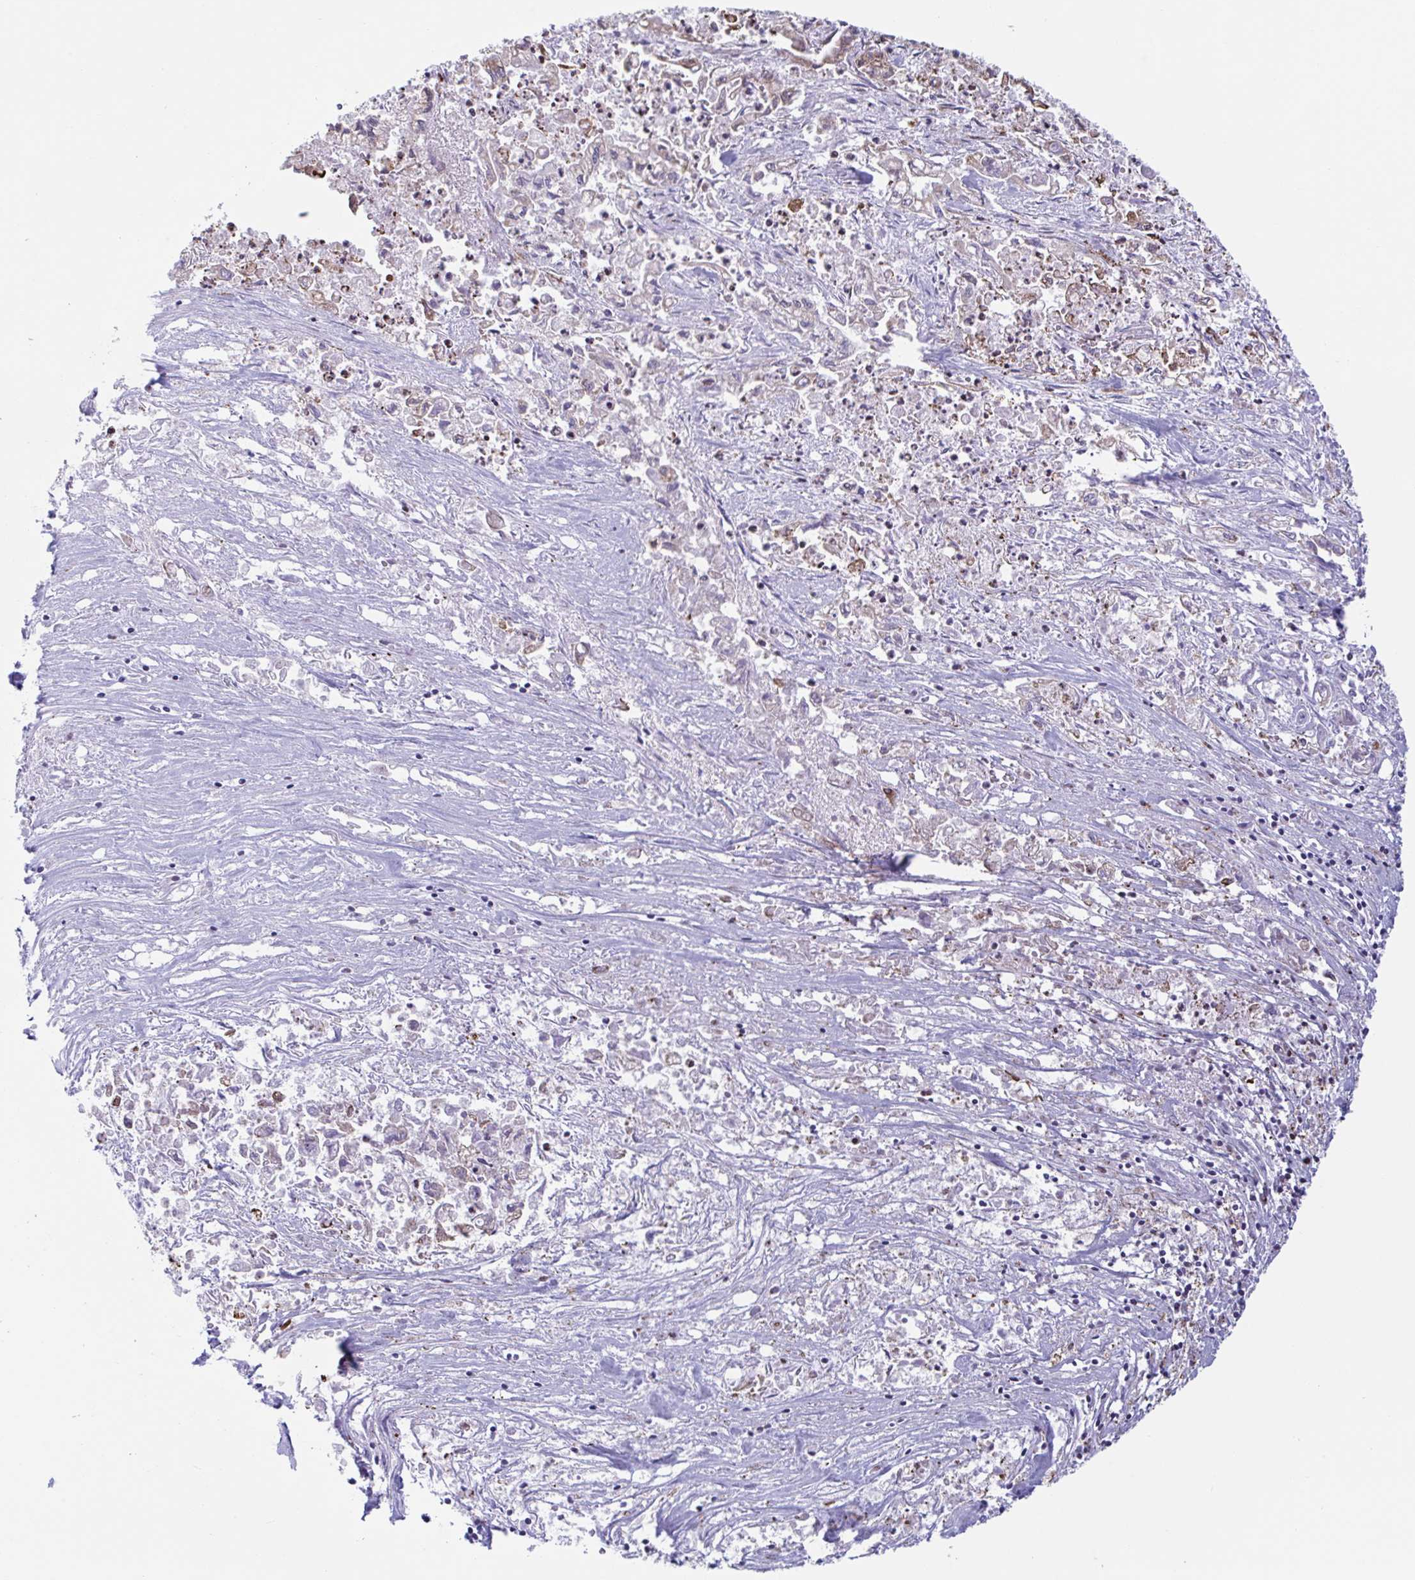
{"staining": {"intensity": "moderate", "quantity": "<25%", "location": "cytoplasmic/membranous"}, "tissue": "pancreatic cancer", "cell_type": "Tumor cells", "image_type": "cancer", "snomed": [{"axis": "morphology", "description": "Adenocarcinoma, NOS"}, {"axis": "topography", "description": "Pancreas"}], "caption": "Immunohistochemistry image of human pancreatic adenocarcinoma stained for a protein (brown), which displays low levels of moderate cytoplasmic/membranous positivity in about <25% of tumor cells.", "gene": "PEAK3", "patient": {"sex": "male", "age": 72}}